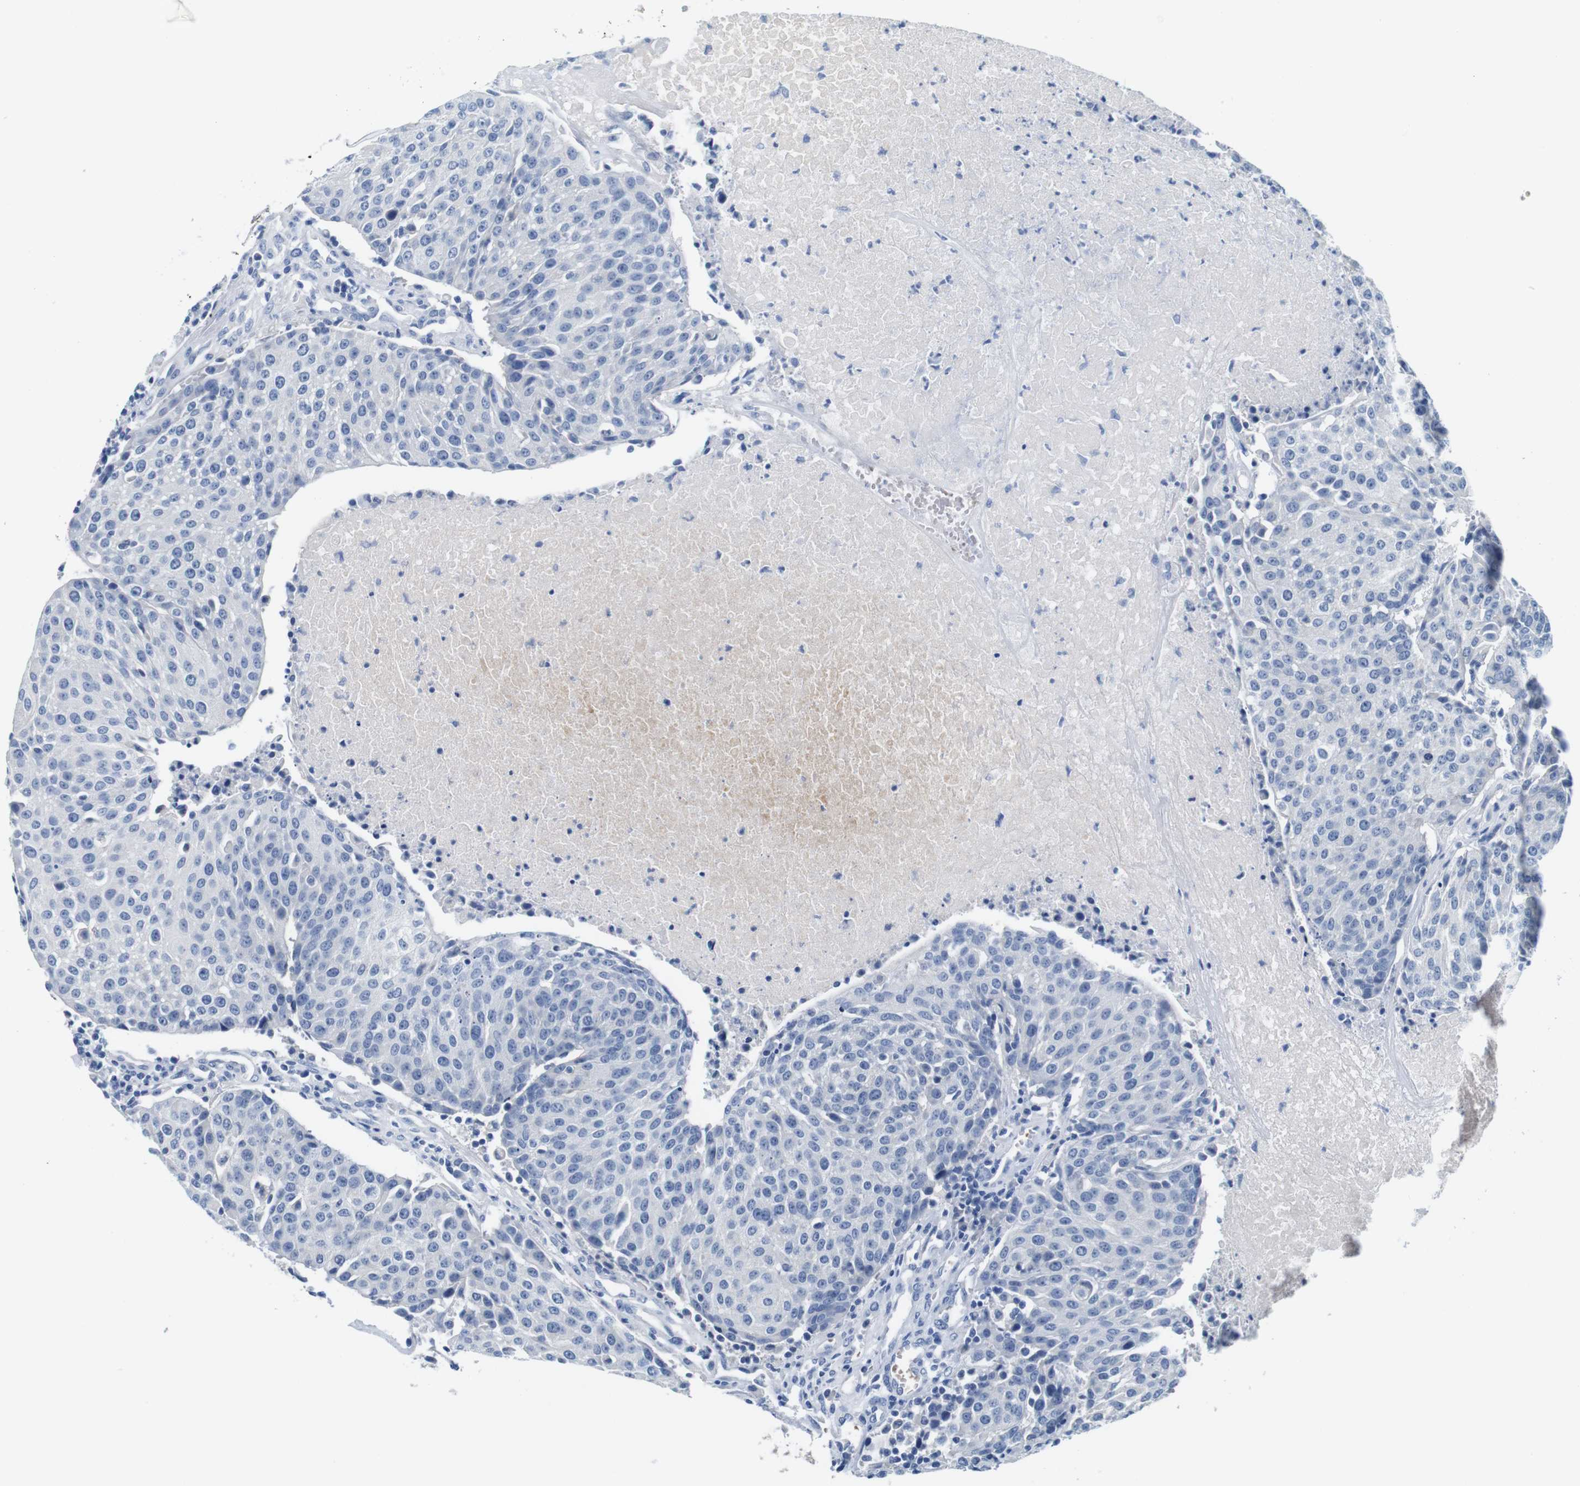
{"staining": {"intensity": "negative", "quantity": "none", "location": "none"}, "tissue": "urothelial cancer", "cell_type": "Tumor cells", "image_type": "cancer", "snomed": [{"axis": "morphology", "description": "Urothelial carcinoma, High grade"}, {"axis": "topography", "description": "Urinary bladder"}], "caption": "Immunohistochemistry photomicrograph of human urothelial carcinoma (high-grade) stained for a protein (brown), which displays no positivity in tumor cells.", "gene": "IGSF8", "patient": {"sex": "female", "age": 85}}